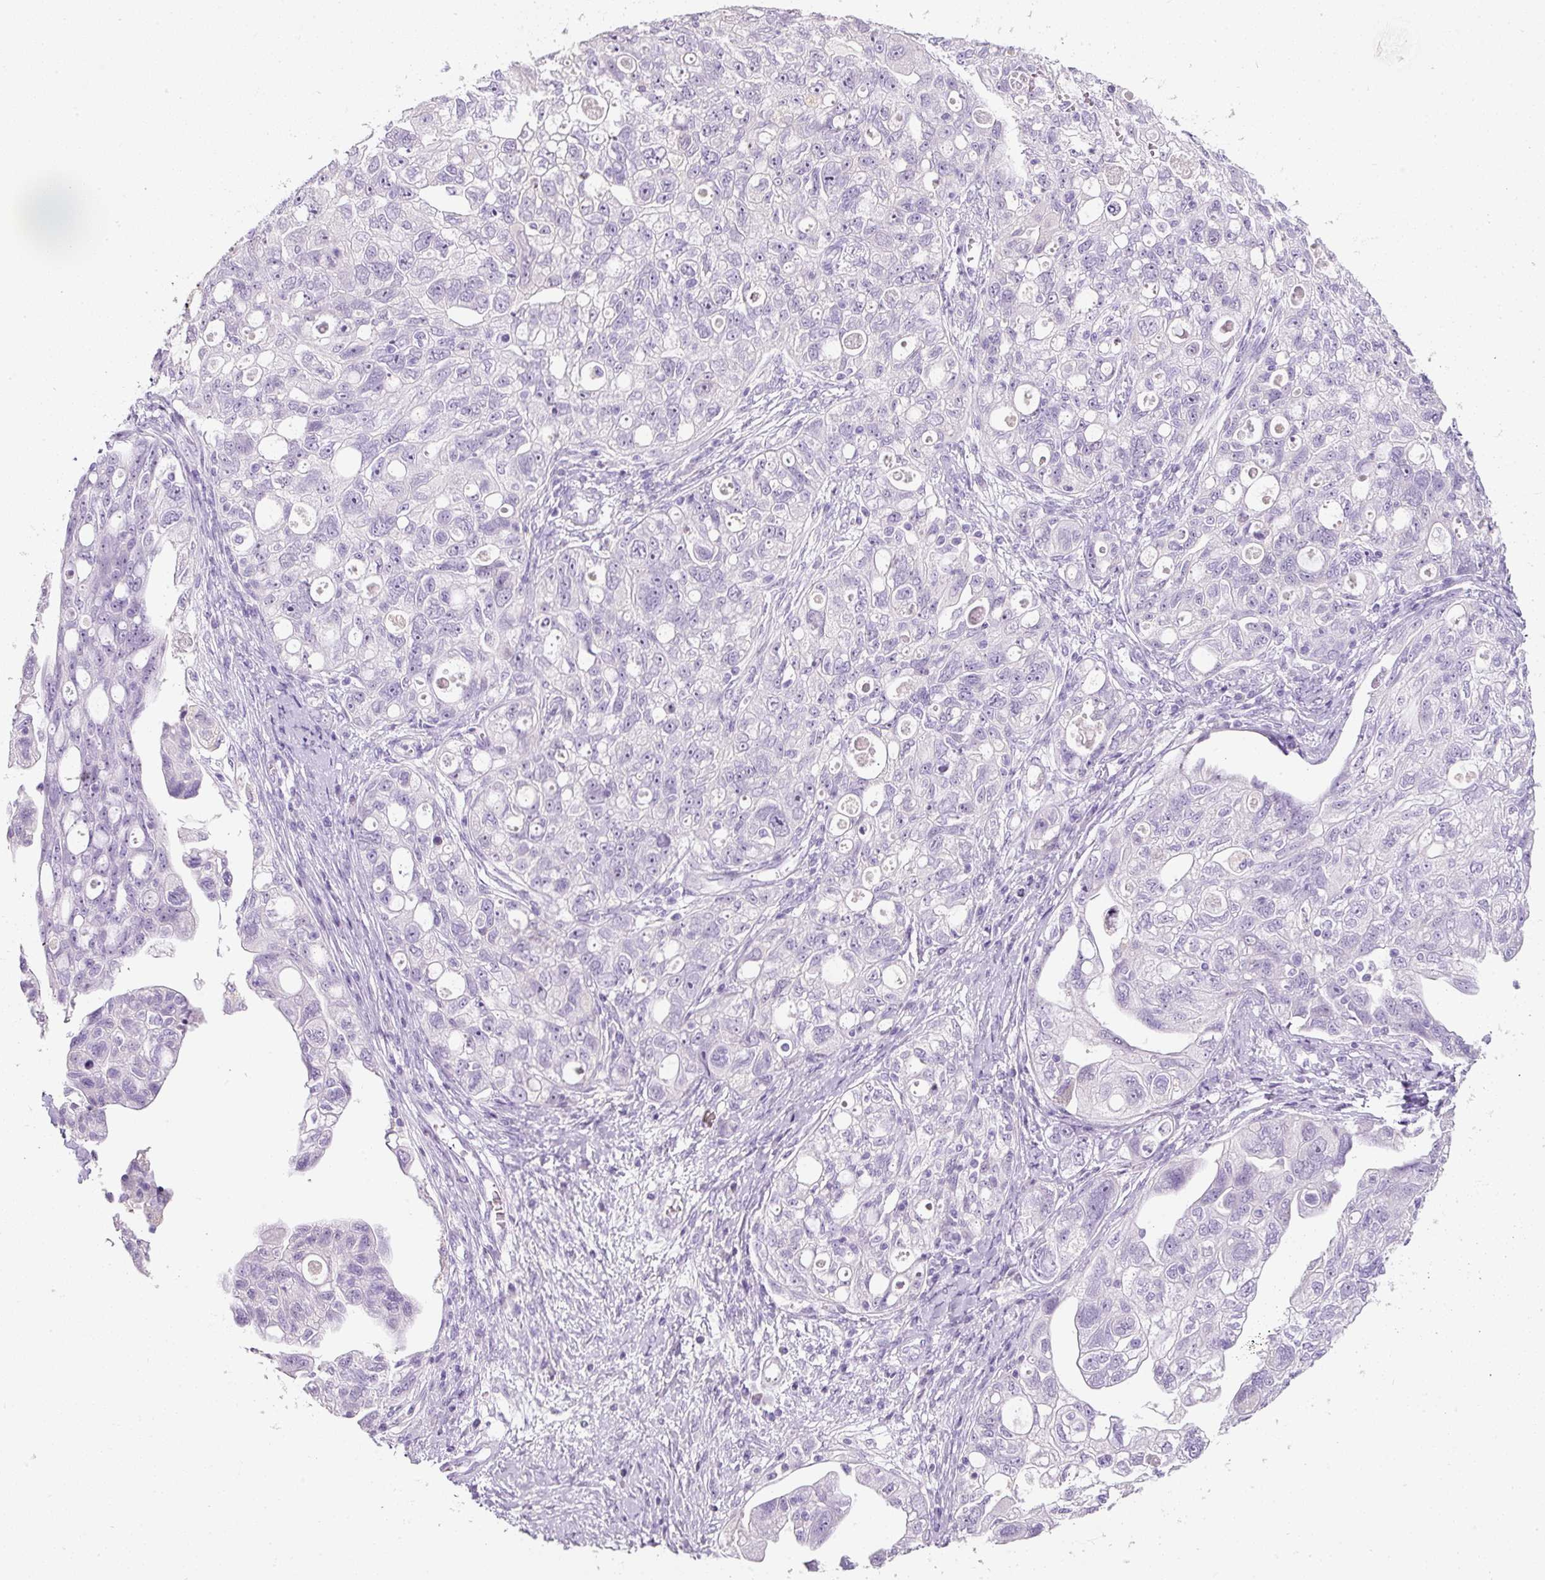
{"staining": {"intensity": "negative", "quantity": "none", "location": "none"}, "tissue": "ovarian cancer", "cell_type": "Tumor cells", "image_type": "cancer", "snomed": [{"axis": "morphology", "description": "Carcinoma, NOS"}, {"axis": "morphology", "description": "Cystadenocarcinoma, serous, NOS"}, {"axis": "topography", "description": "Ovary"}], "caption": "Tumor cells are negative for protein expression in human serous cystadenocarcinoma (ovarian).", "gene": "DNM1", "patient": {"sex": "female", "age": 69}}